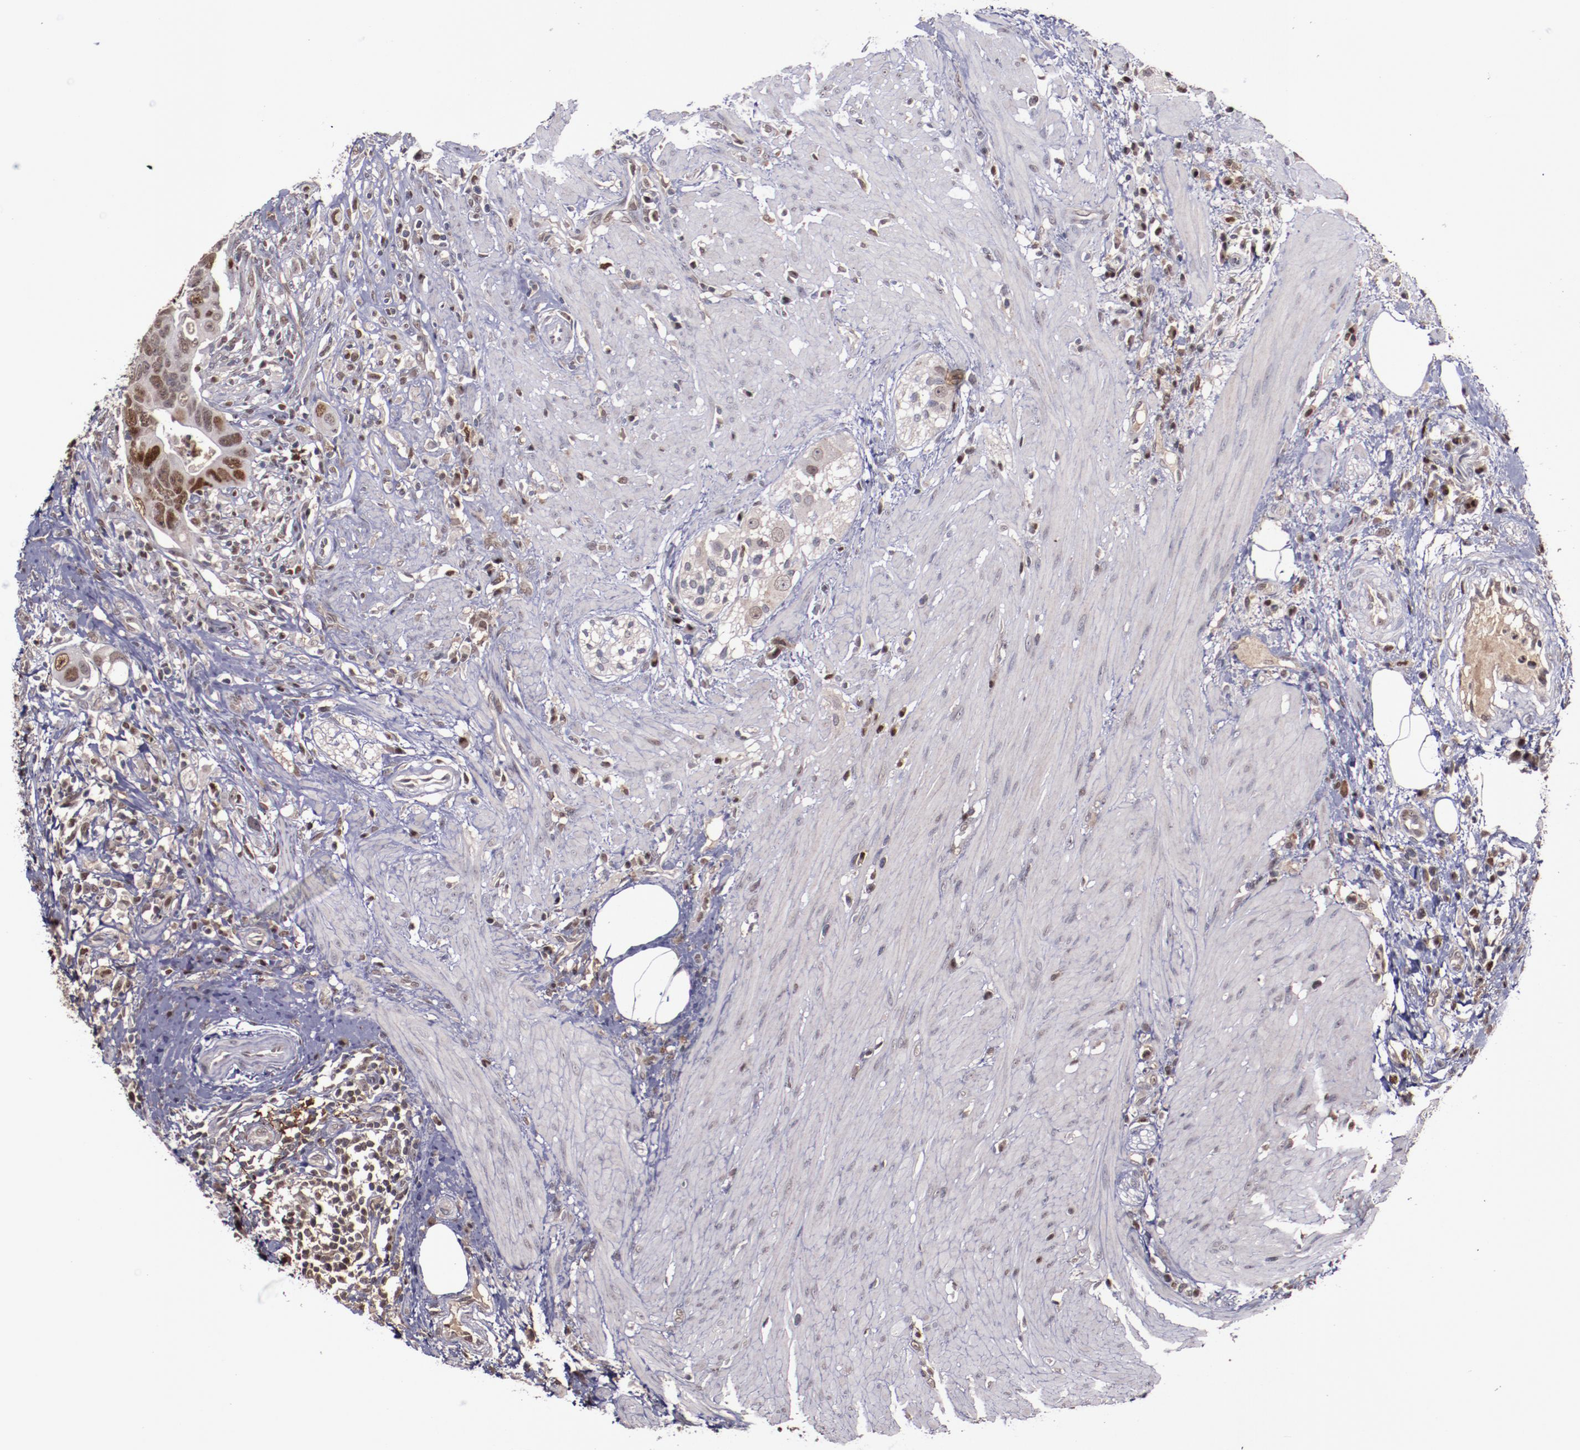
{"staining": {"intensity": "strong", "quantity": ">75%", "location": "nuclear"}, "tissue": "colorectal cancer", "cell_type": "Tumor cells", "image_type": "cancer", "snomed": [{"axis": "morphology", "description": "Adenocarcinoma, NOS"}, {"axis": "topography", "description": "Rectum"}], "caption": "Colorectal adenocarcinoma stained with a brown dye reveals strong nuclear positive expression in approximately >75% of tumor cells.", "gene": "CHEK2", "patient": {"sex": "male", "age": 53}}